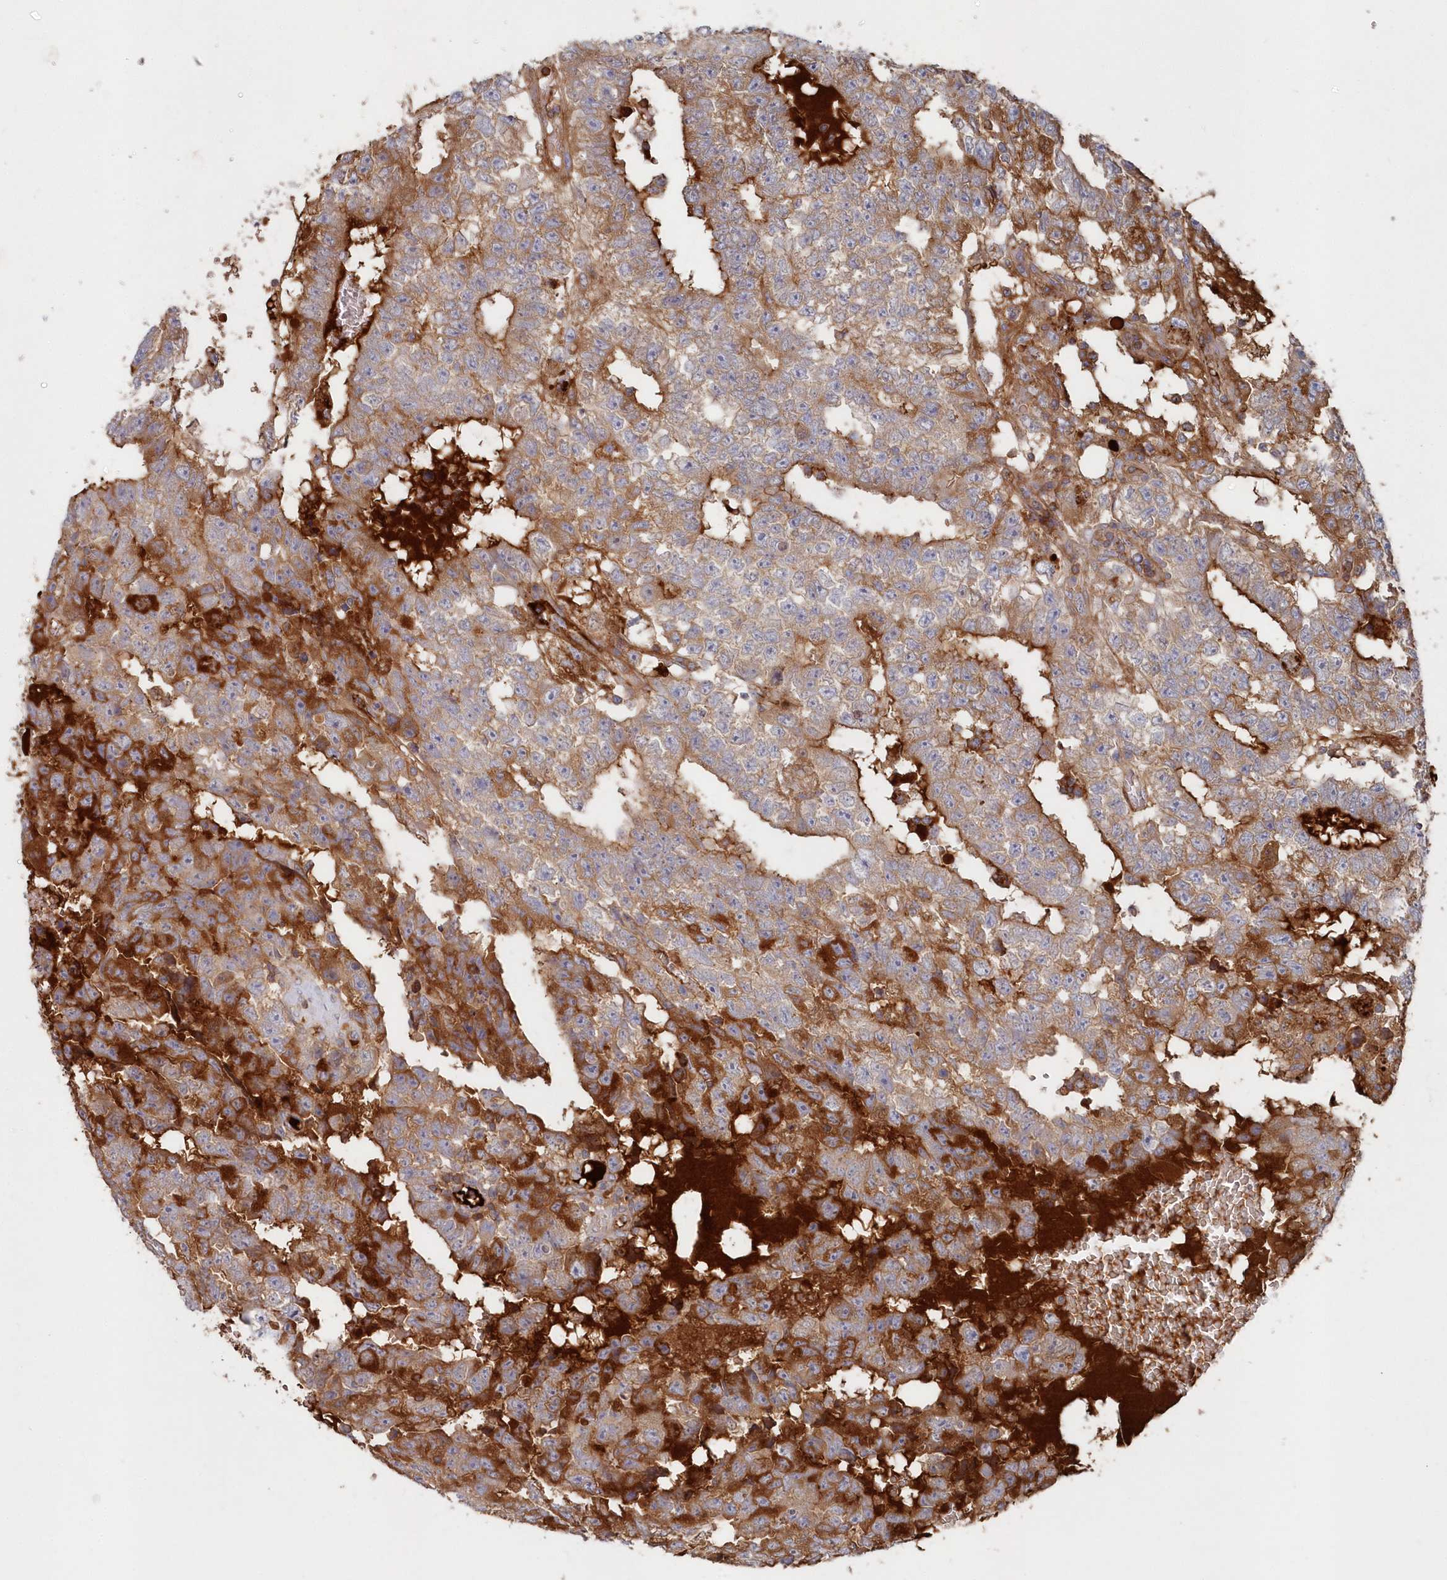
{"staining": {"intensity": "moderate", "quantity": ">75%", "location": "cytoplasmic/membranous"}, "tissue": "testis cancer", "cell_type": "Tumor cells", "image_type": "cancer", "snomed": [{"axis": "morphology", "description": "Carcinoma, Embryonal, NOS"}, {"axis": "topography", "description": "Testis"}], "caption": "High-power microscopy captured an IHC photomicrograph of embryonal carcinoma (testis), revealing moderate cytoplasmic/membranous expression in approximately >75% of tumor cells.", "gene": "ABHD14B", "patient": {"sex": "male", "age": 25}}